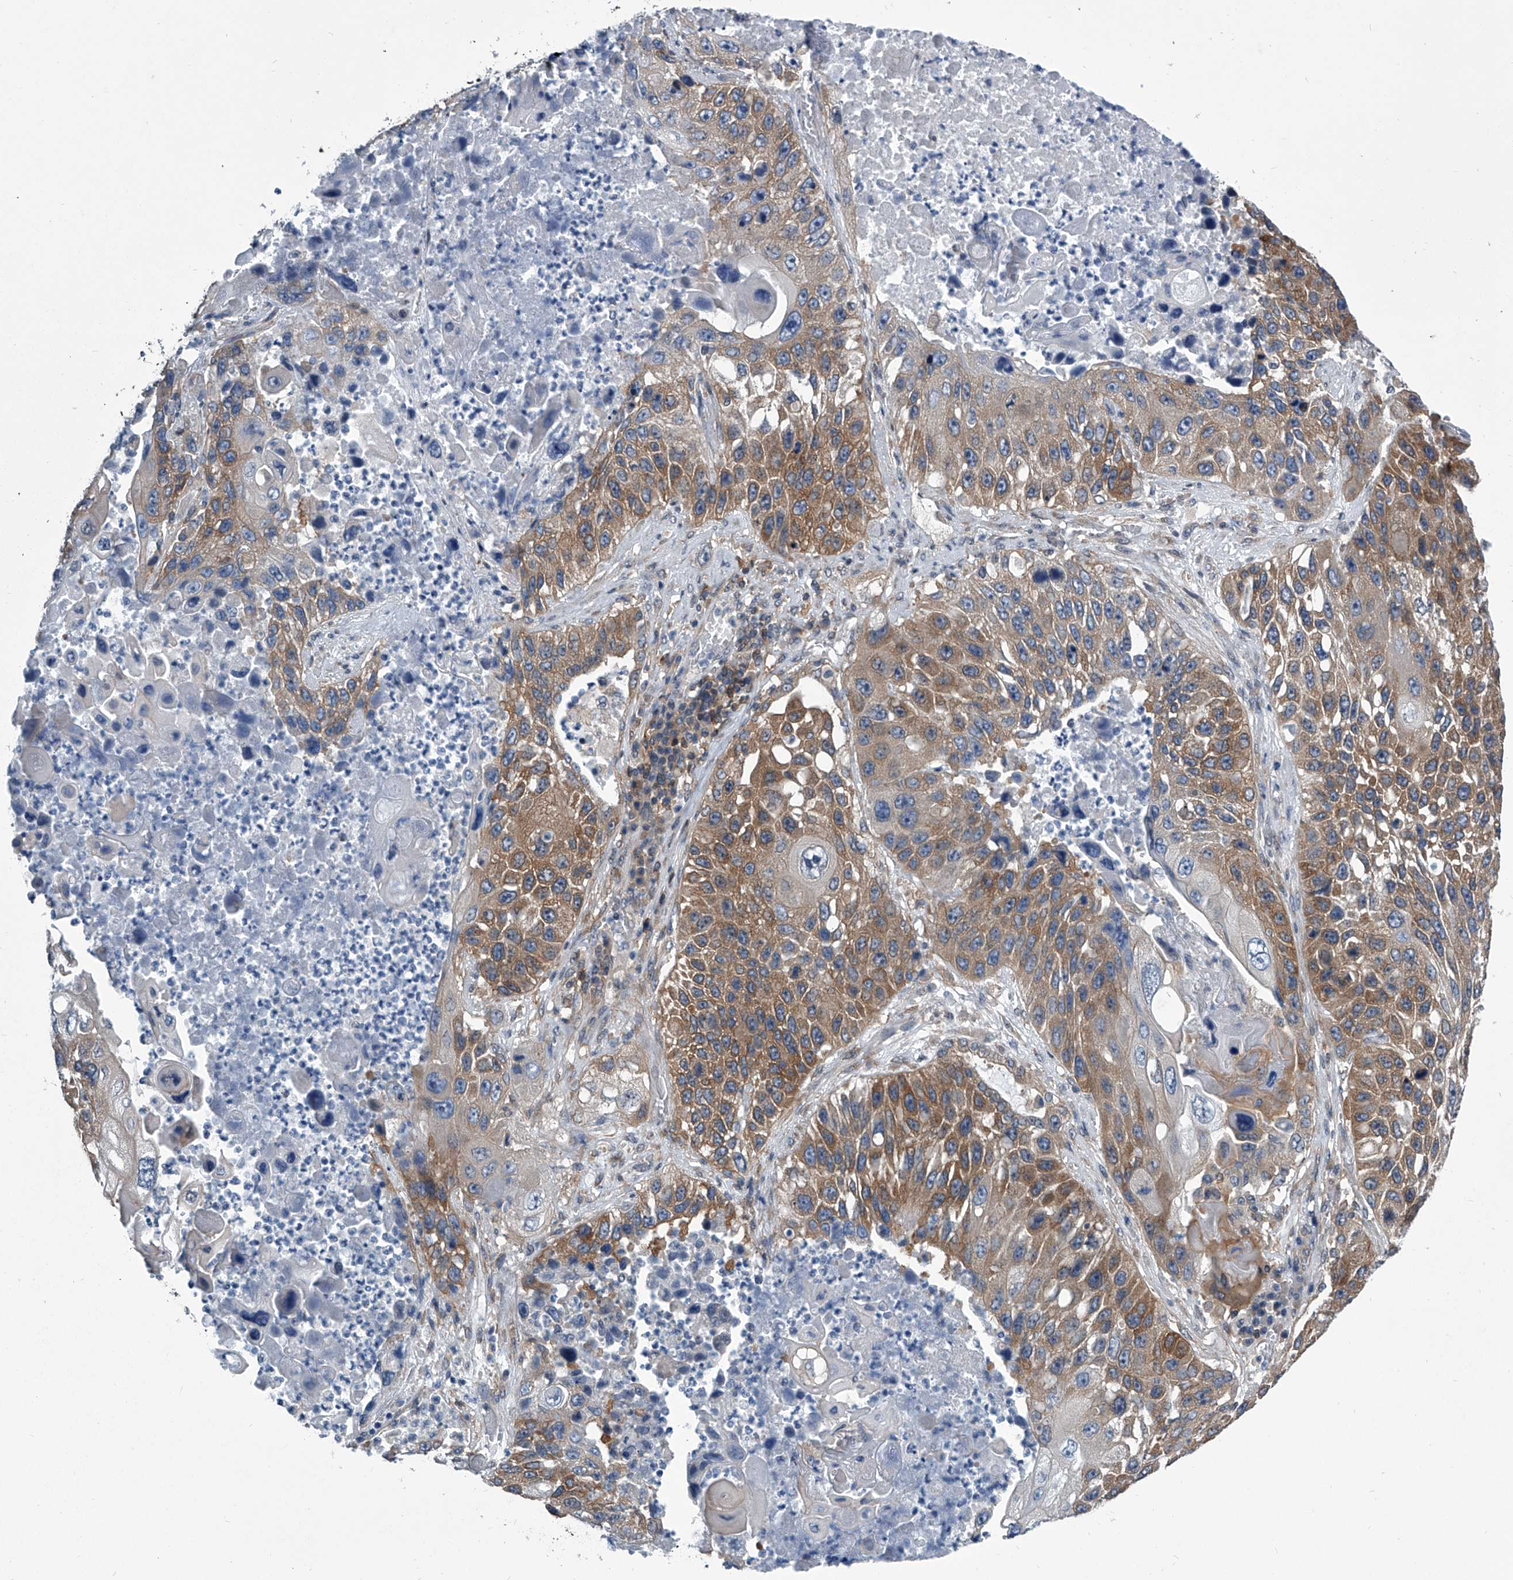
{"staining": {"intensity": "moderate", "quantity": ">75%", "location": "cytoplasmic/membranous"}, "tissue": "lung cancer", "cell_type": "Tumor cells", "image_type": "cancer", "snomed": [{"axis": "morphology", "description": "Squamous cell carcinoma, NOS"}, {"axis": "topography", "description": "Lung"}], "caption": "A brown stain highlights moderate cytoplasmic/membranous positivity of a protein in lung squamous cell carcinoma tumor cells.", "gene": "PPP2R5D", "patient": {"sex": "male", "age": 61}}